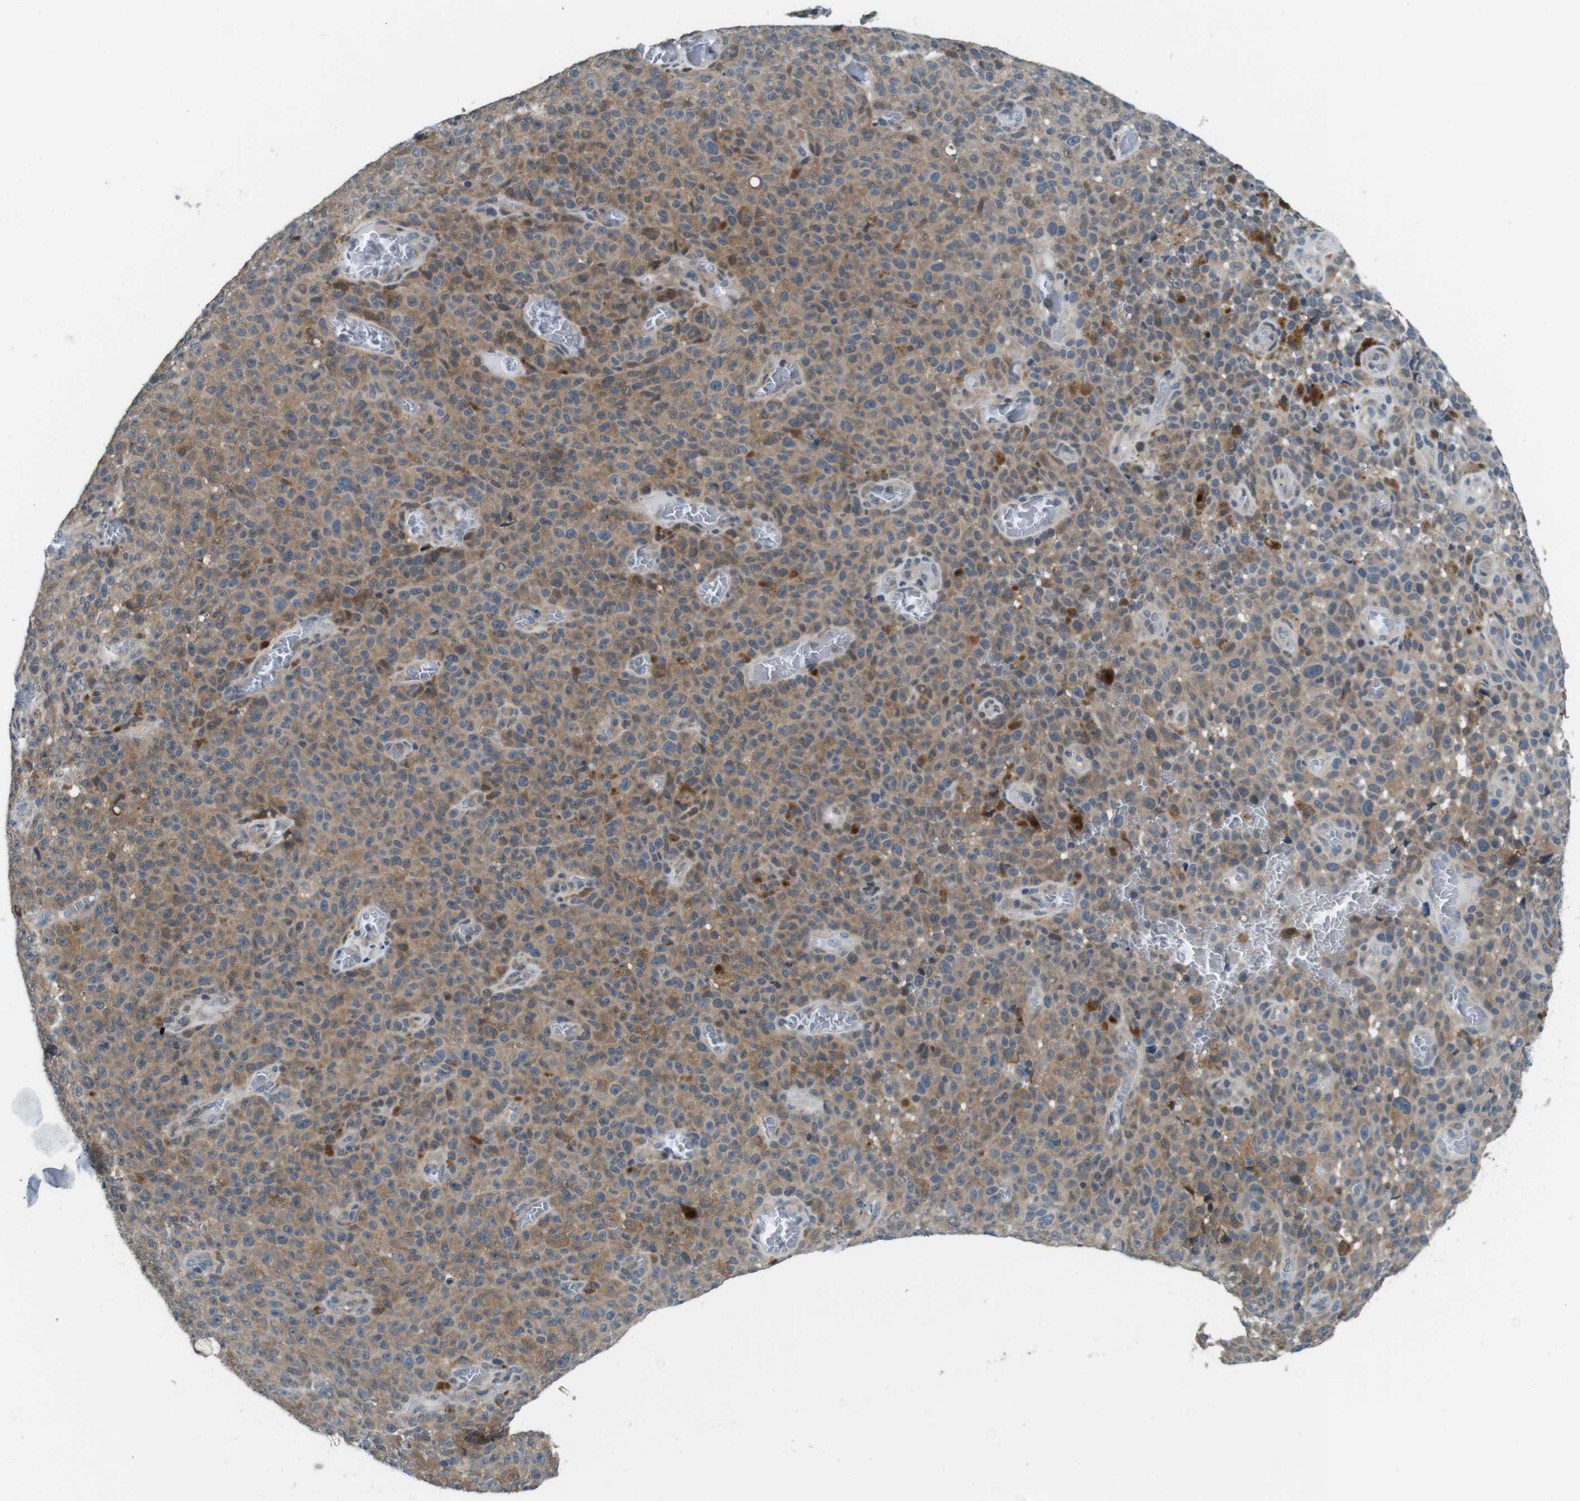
{"staining": {"intensity": "moderate", "quantity": ">75%", "location": "cytoplasmic/membranous"}, "tissue": "melanoma", "cell_type": "Tumor cells", "image_type": "cancer", "snomed": [{"axis": "morphology", "description": "Malignant melanoma, NOS"}, {"axis": "topography", "description": "Skin"}], "caption": "A micrograph of malignant melanoma stained for a protein shows moderate cytoplasmic/membranous brown staining in tumor cells. (DAB IHC, brown staining for protein, blue staining for nuclei).", "gene": "LRP5", "patient": {"sex": "female", "age": 82}}